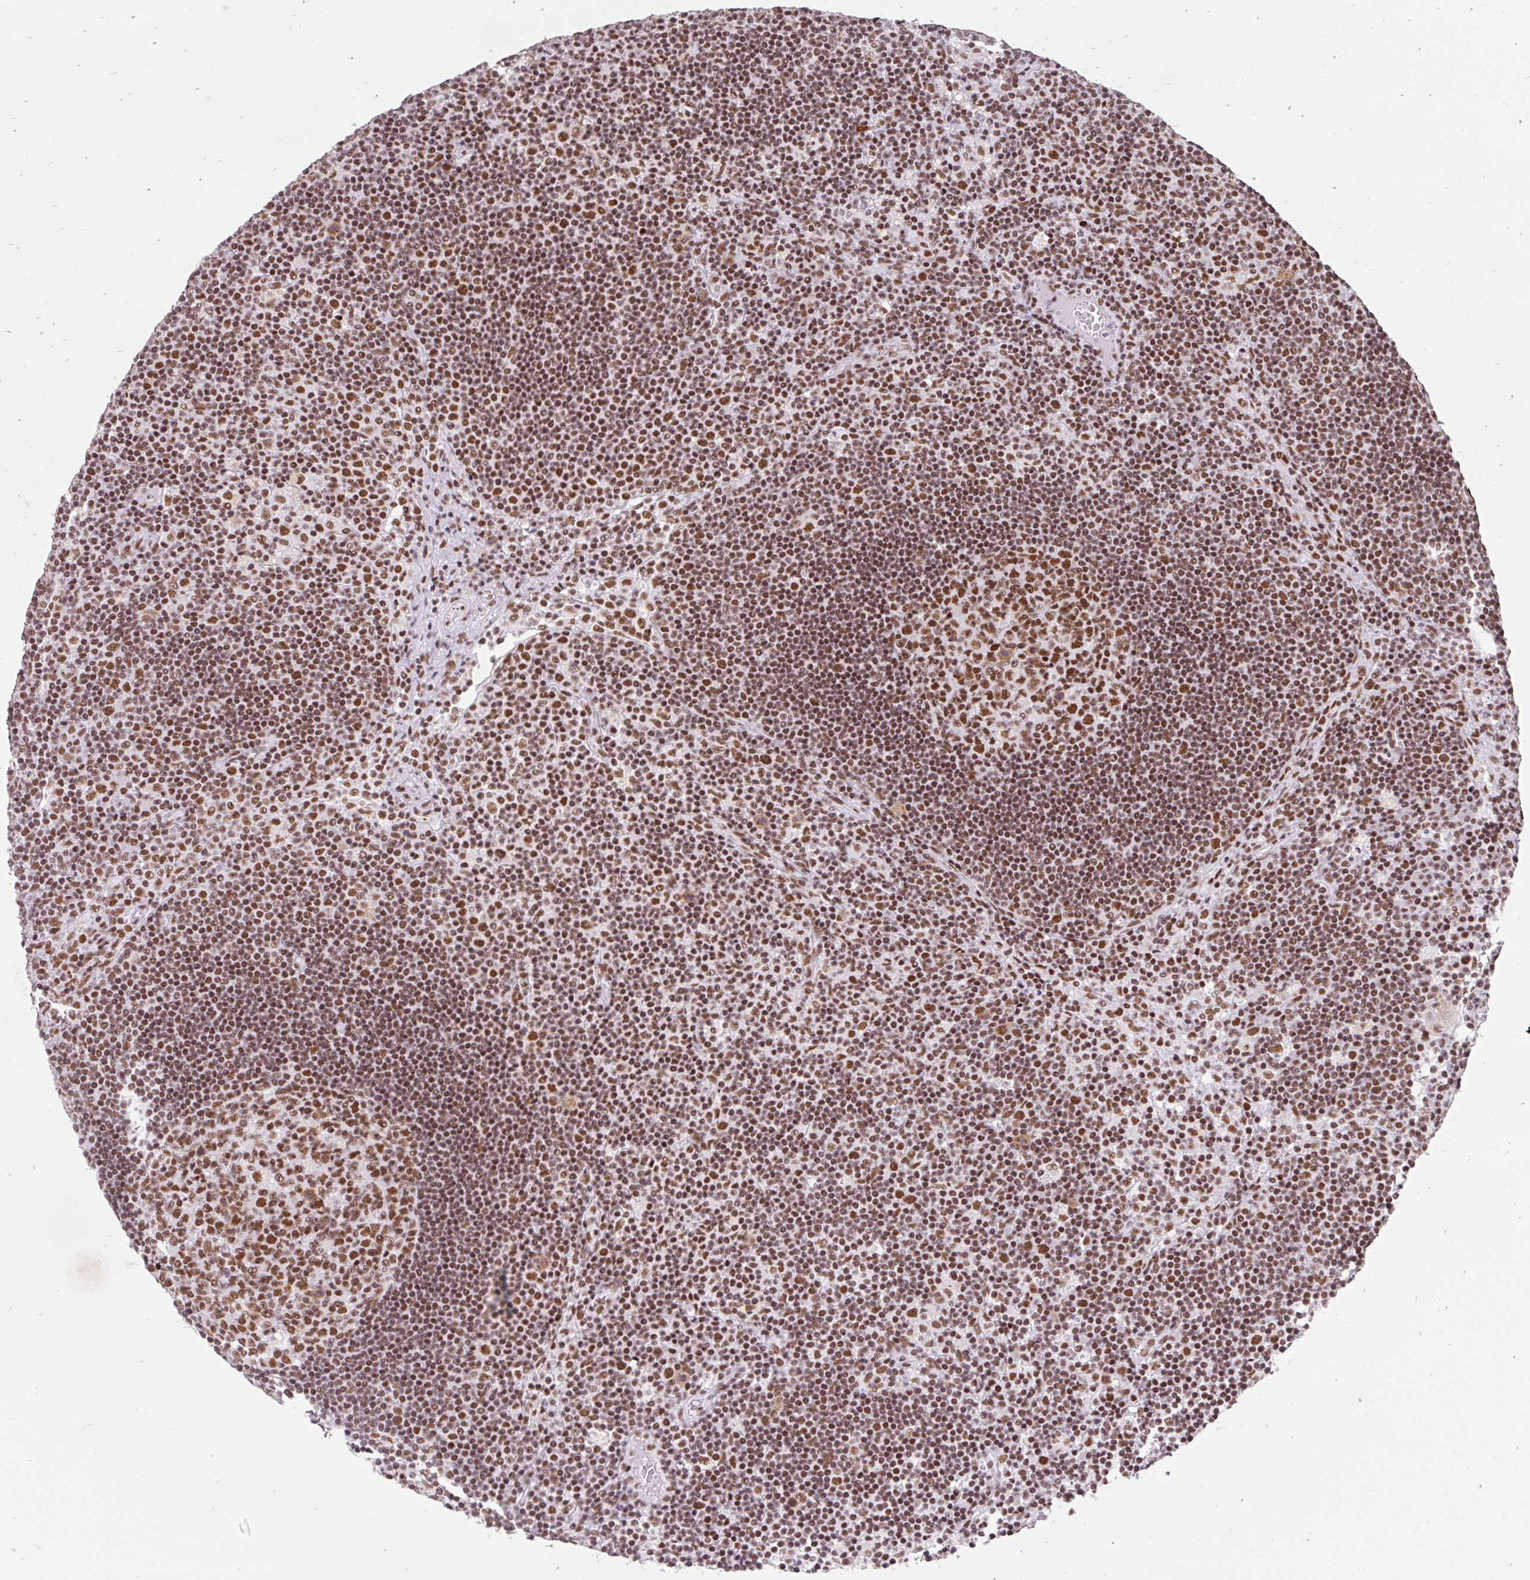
{"staining": {"intensity": "moderate", "quantity": ">75%", "location": "nuclear"}, "tissue": "lymph node", "cell_type": "Germinal center cells", "image_type": "normal", "snomed": [{"axis": "morphology", "description": "Normal tissue, NOS"}, {"axis": "topography", "description": "Lymph node"}], "caption": "Germinal center cells exhibit moderate nuclear positivity in about >75% of cells in unremarkable lymph node. (Stains: DAB (3,3'-diaminobenzidine) in brown, nuclei in blue, Microscopy: brightfield microscopy at high magnification).", "gene": "SRSF10", "patient": {"sex": "male", "age": 58}}